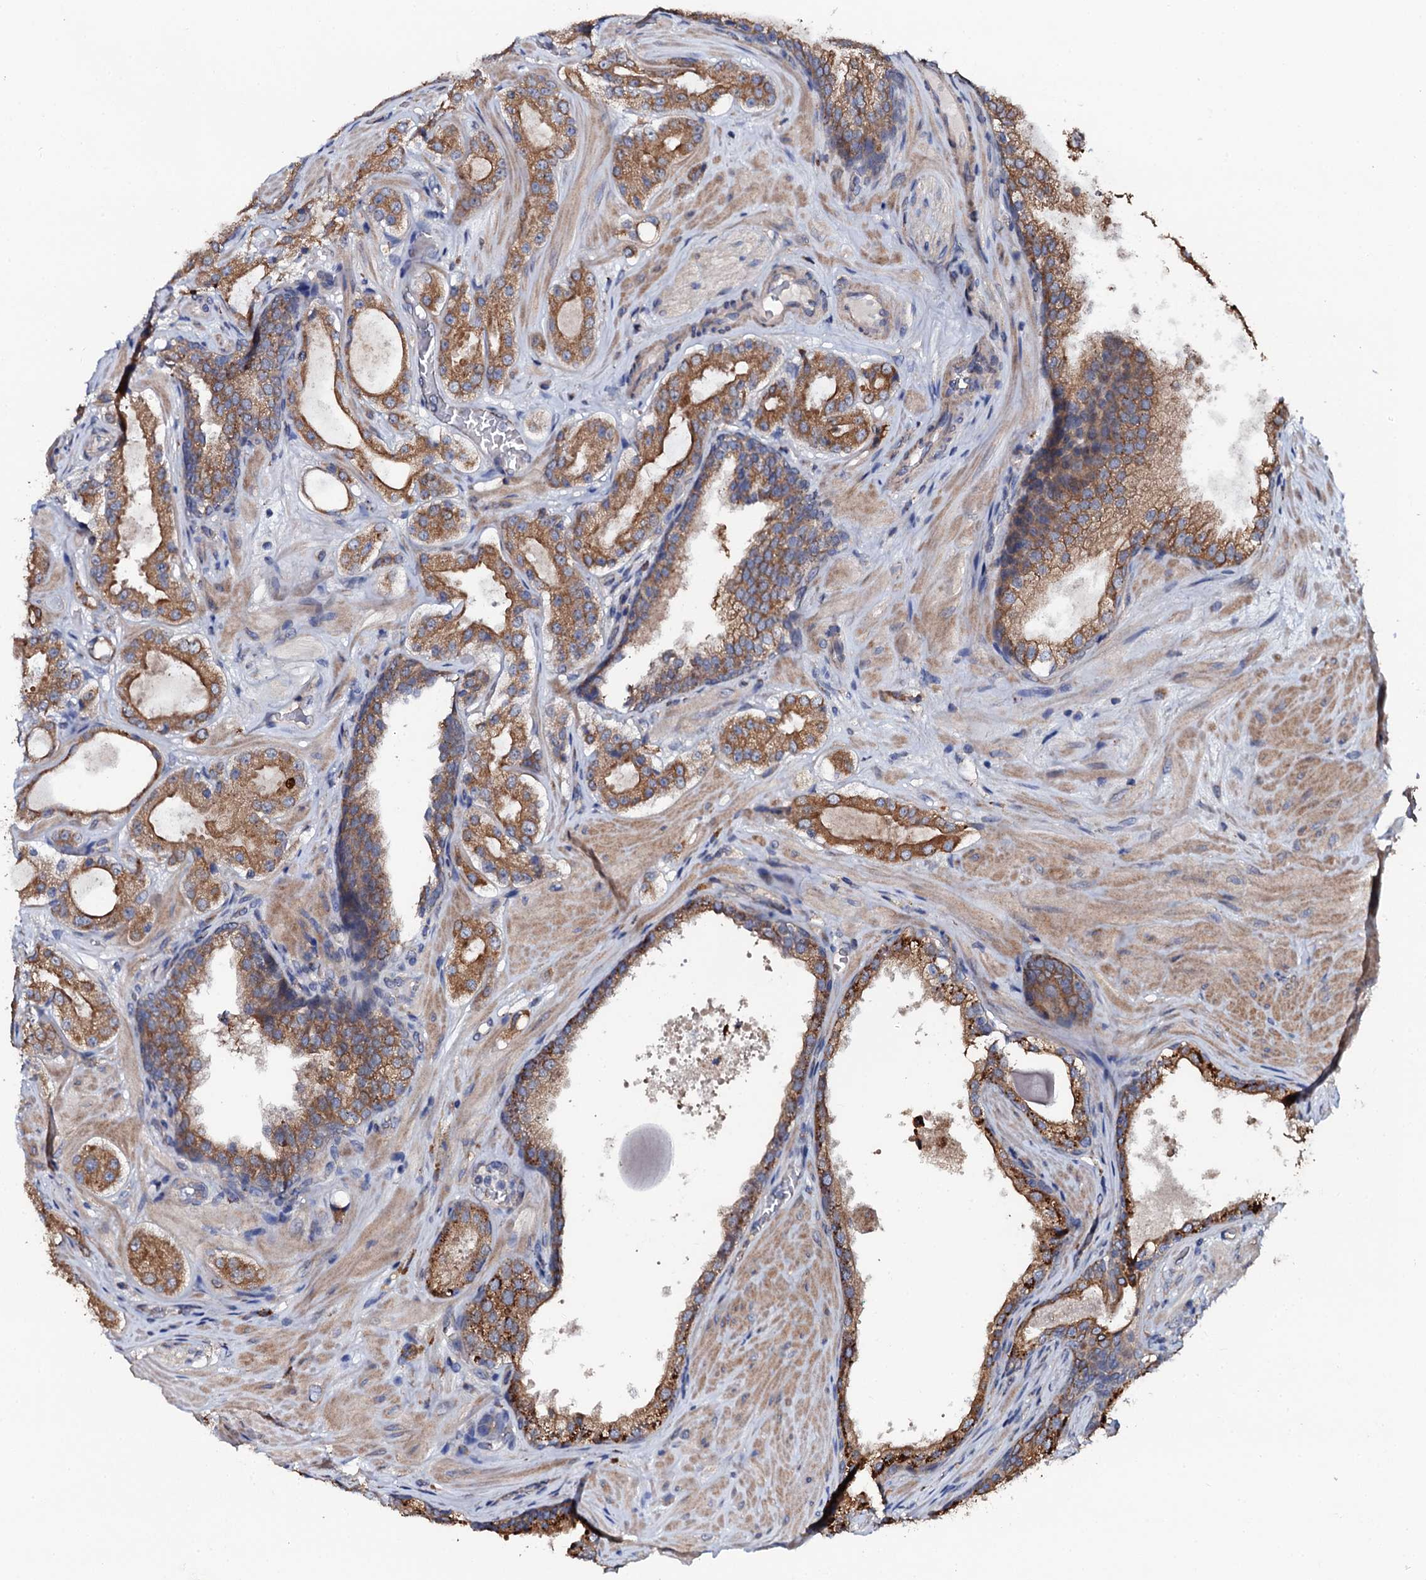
{"staining": {"intensity": "moderate", "quantity": ">75%", "location": "cytoplasmic/membranous"}, "tissue": "prostate cancer", "cell_type": "Tumor cells", "image_type": "cancer", "snomed": [{"axis": "morphology", "description": "Adenocarcinoma, High grade"}, {"axis": "topography", "description": "Prostate"}], "caption": "The histopathology image exhibits staining of prostate cancer, revealing moderate cytoplasmic/membranous protein expression (brown color) within tumor cells.", "gene": "GLCE", "patient": {"sex": "male", "age": 65}}